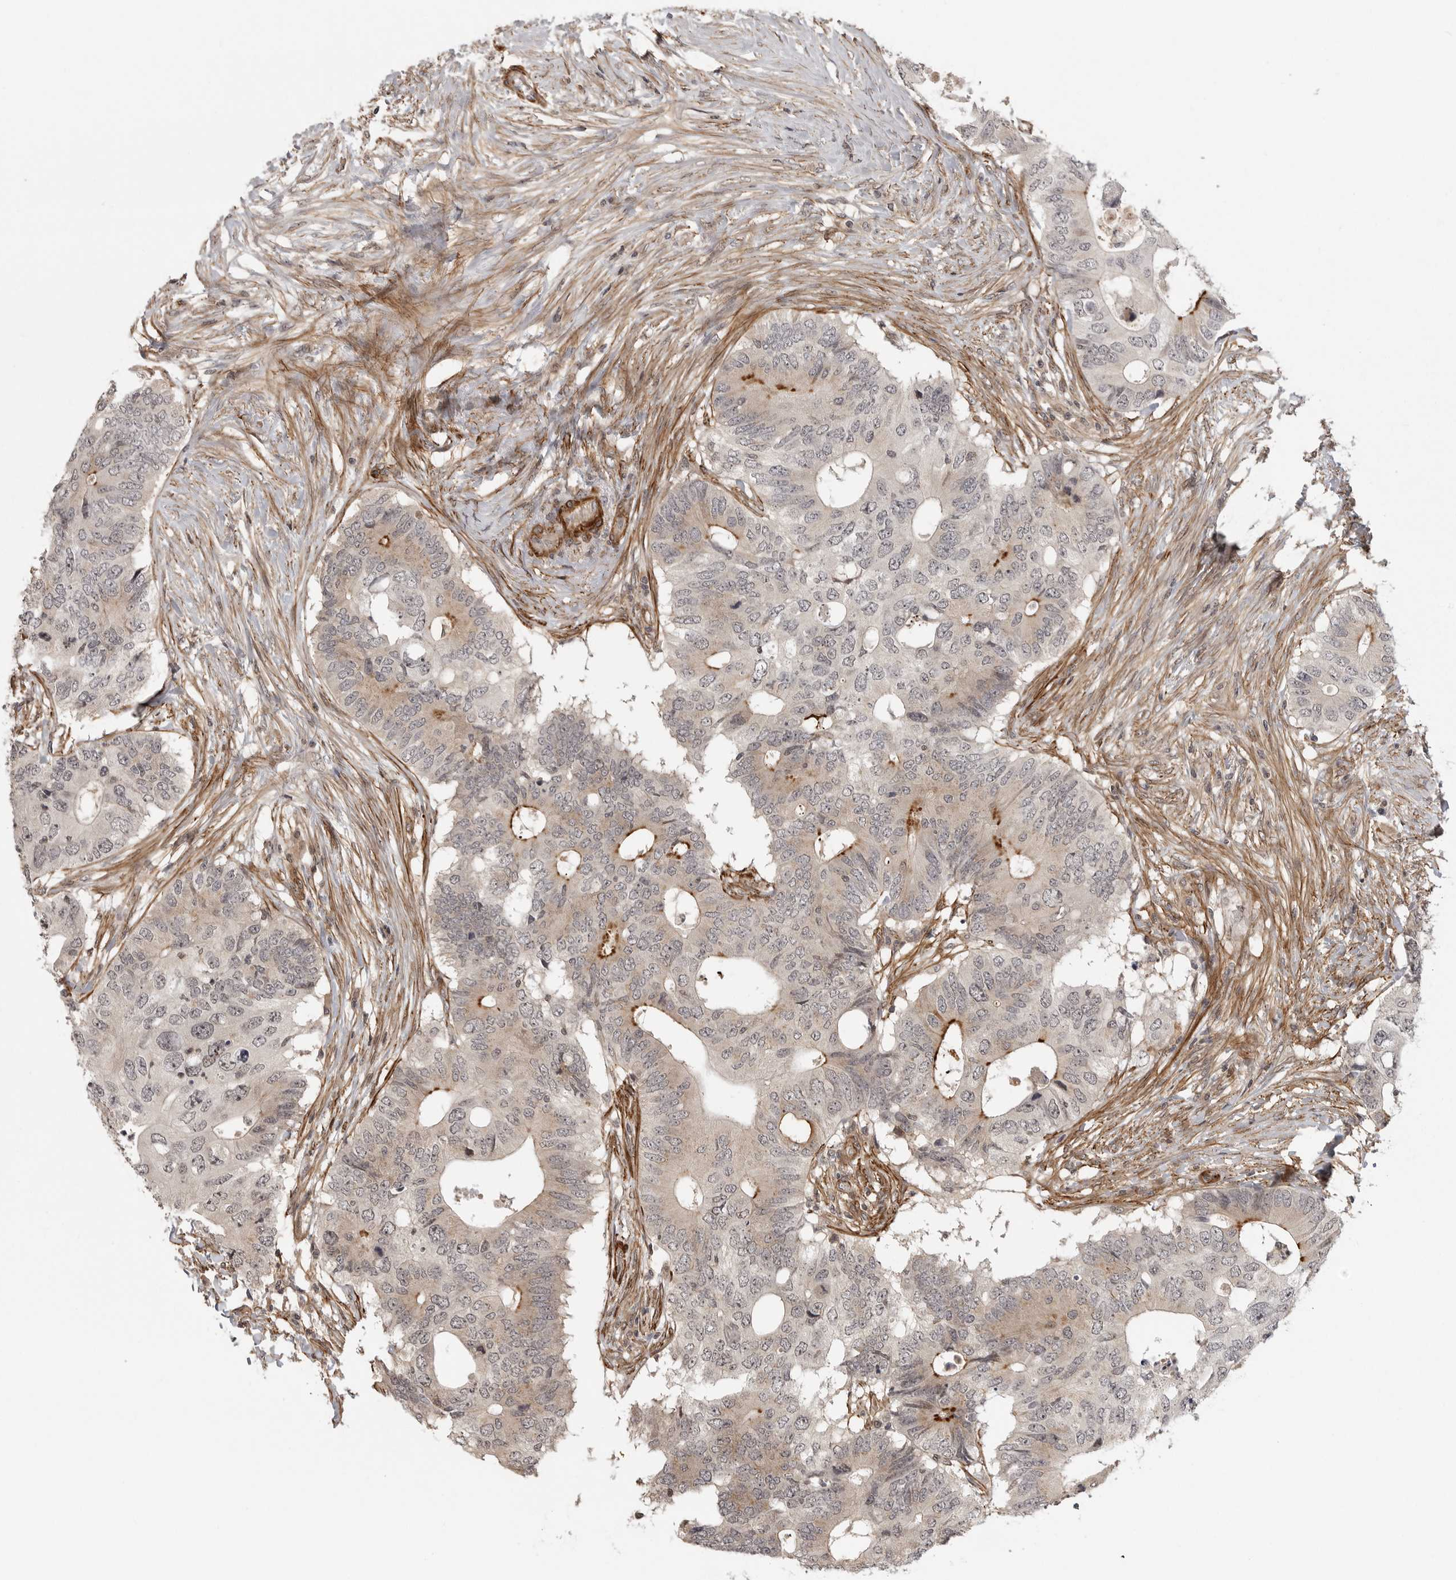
{"staining": {"intensity": "moderate", "quantity": "<25%", "location": "cytoplasmic/membranous"}, "tissue": "colorectal cancer", "cell_type": "Tumor cells", "image_type": "cancer", "snomed": [{"axis": "morphology", "description": "Adenocarcinoma, NOS"}, {"axis": "topography", "description": "Colon"}], "caption": "DAB (3,3'-diaminobenzidine) immunohistochemical staining of colorectal cancer (adenocarcinoma) reveals moderate cytoplasmic/membranous protein positivity in about <25% of tumor cells. The protein is stained brown, and the nuclei are stained in blue (DAB (3,3'-diaminobenzidine) IHC with brightfield microscopy, high magnification).", "gene": "TUT4", "patient": {"sex": "male", "age": 71}}